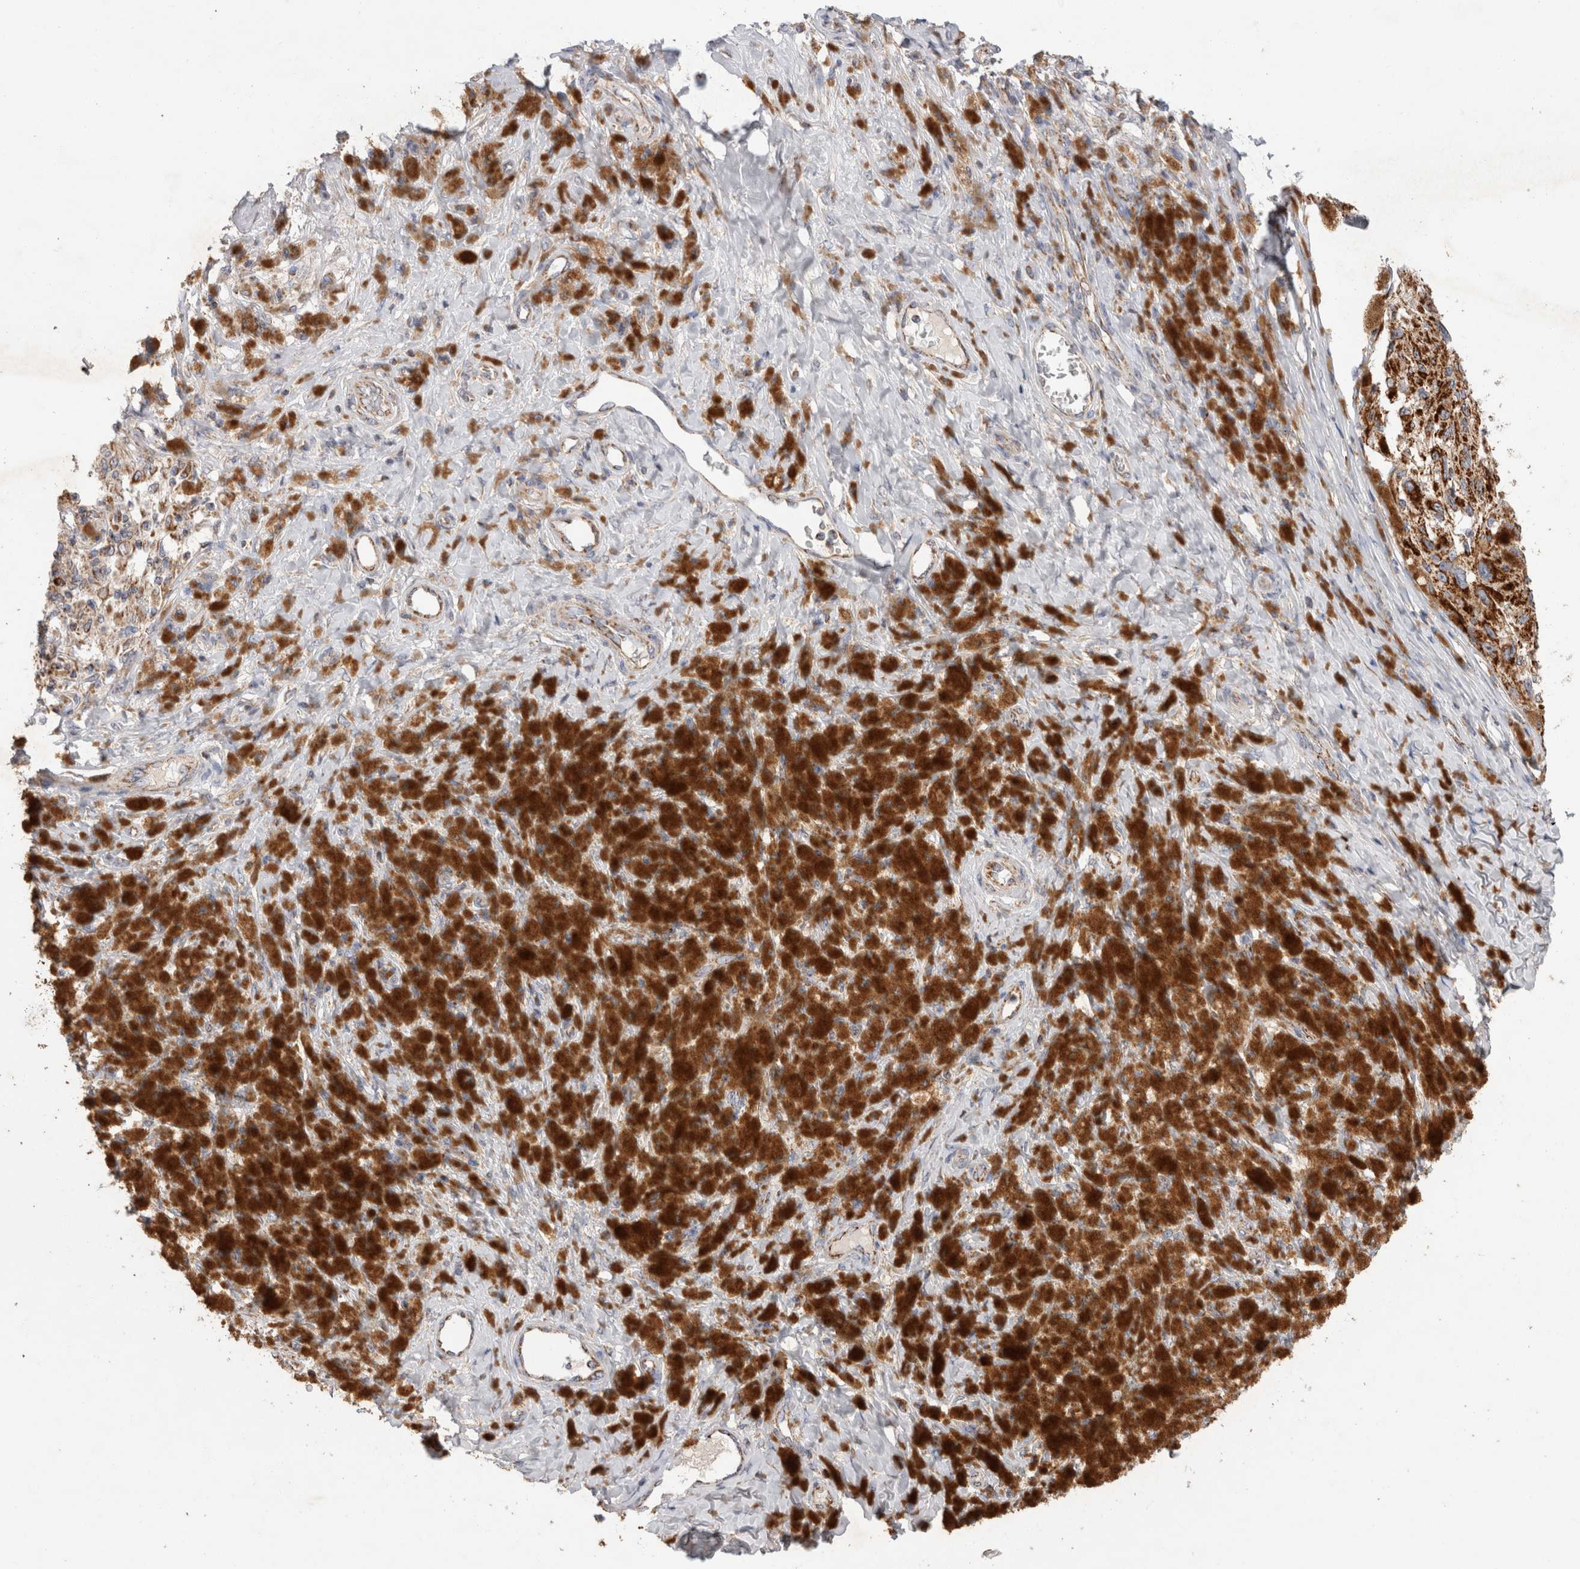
{"staining": {"intensity": "strong", "quantity": ">75%", "location": "cytoplasmic/membranous"}, "tissue": "melanoma", "cell_type": "Tumor cells", "image_type": "cancer", "snomed": [{"axis": "morphology", "description": "Malignant melanoma, NOS"}, {"axis": "topography", "description": "Skin"}], "caption": "This is an image of immunohistochemistry (IHC) staining of melanoma, which shows strong positivity in the cytoplasmic/membranous of tumor cells.", "gene": "IARS2", "patient": {"sex": "female", "age": 73}}